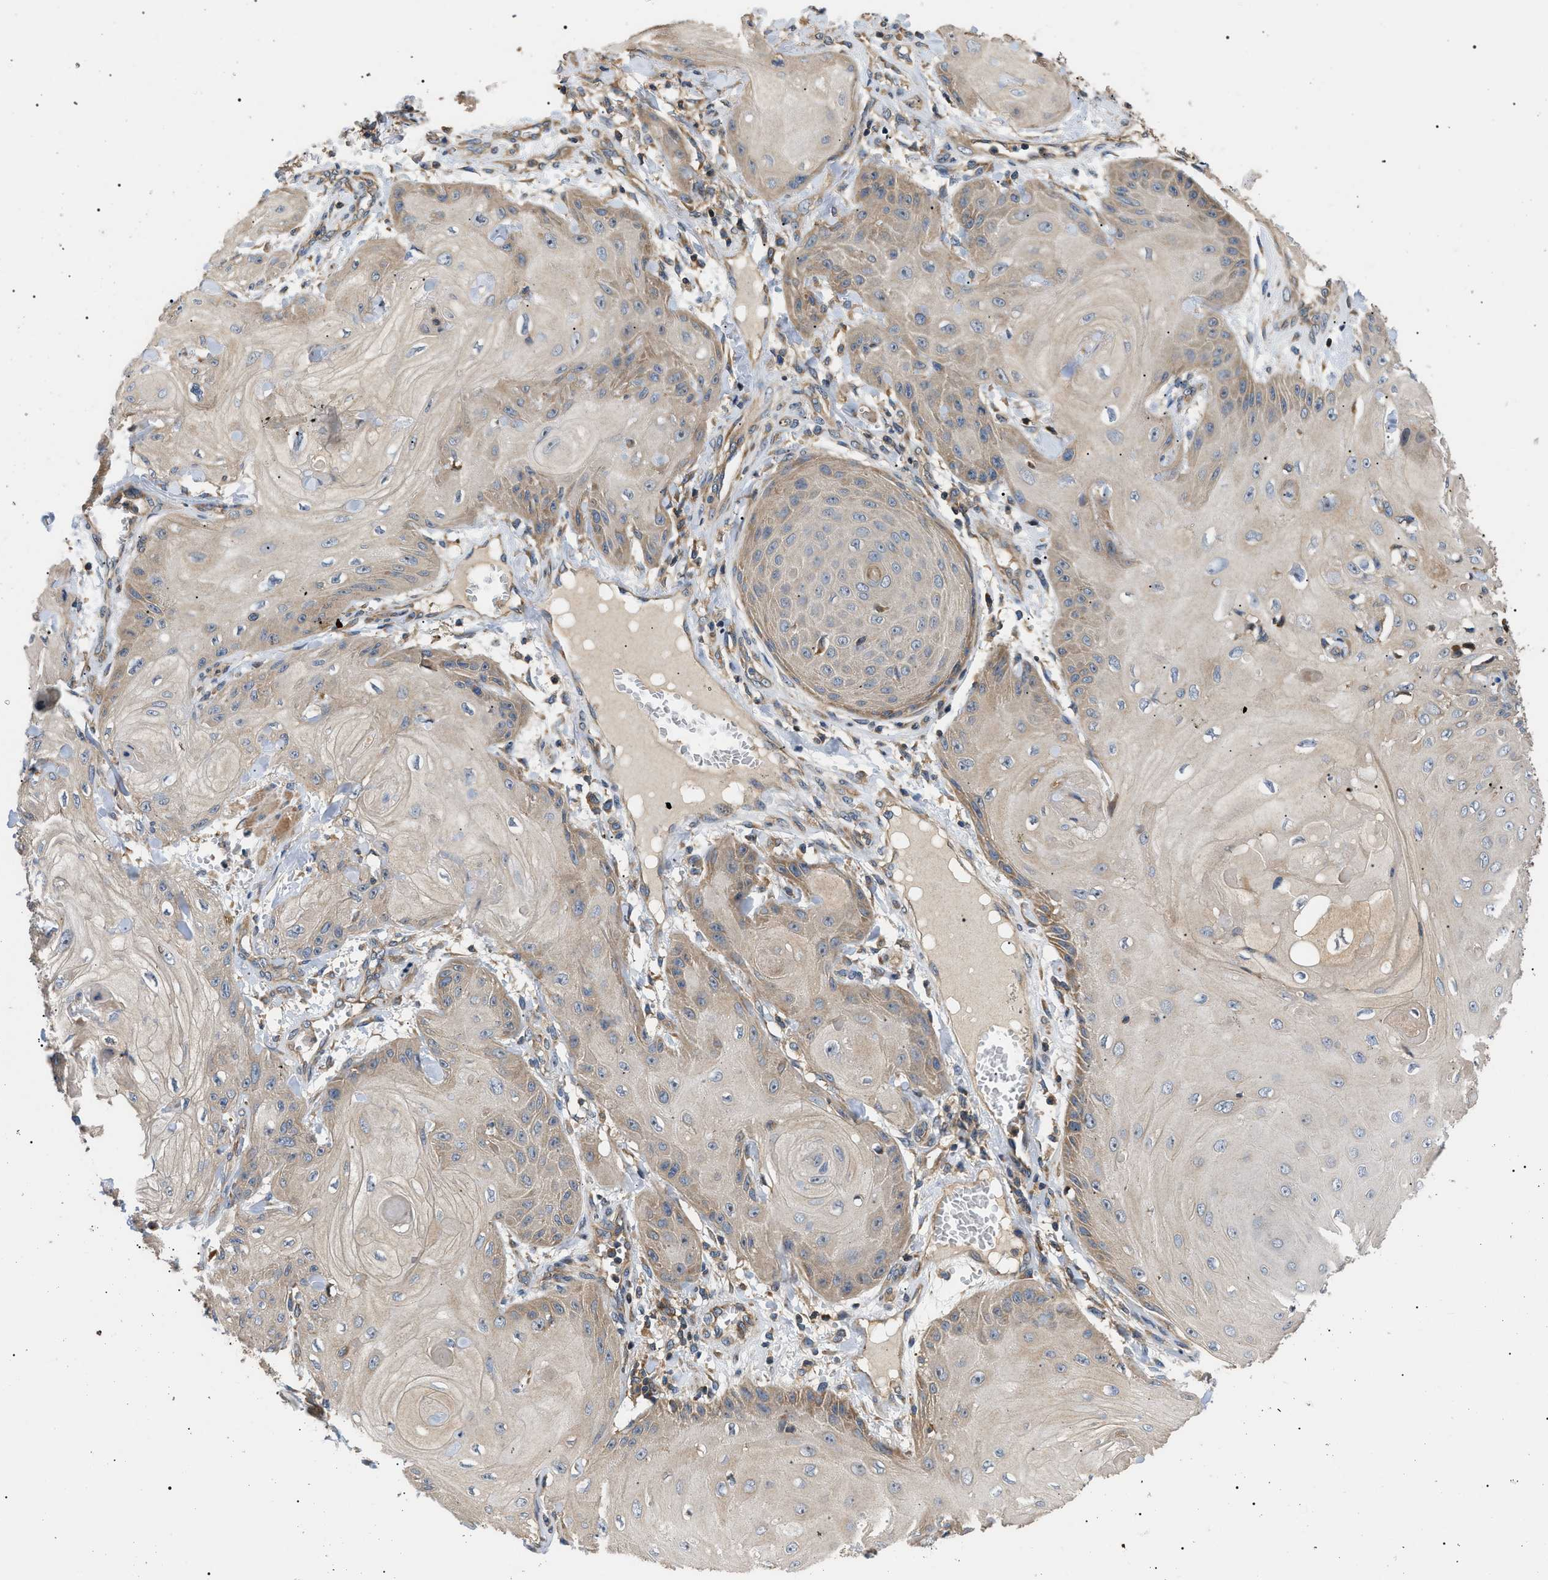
{"staining": {"intensity": "weak", "quantity": "25%-75%", "location": "cytoplasmic/membranous"}, "tissue": "skin cancer", "cell_type": "Tumor cells", "image_type": "cancer", "snomed": [{"axis": "morphology", "description": "Squamous cell carcinoma, NOS"}, {"axis": "topography", "description": "Skin"}], "caption": "Human skin squamous cell carcinoma stained for a protein (brown) exhibits weak cytoplasmic/membranous positive positivity in about 25%-75% of tumor cells.", "gene": "PPM1B", "patient": {"sex": "male", "age": 74}}